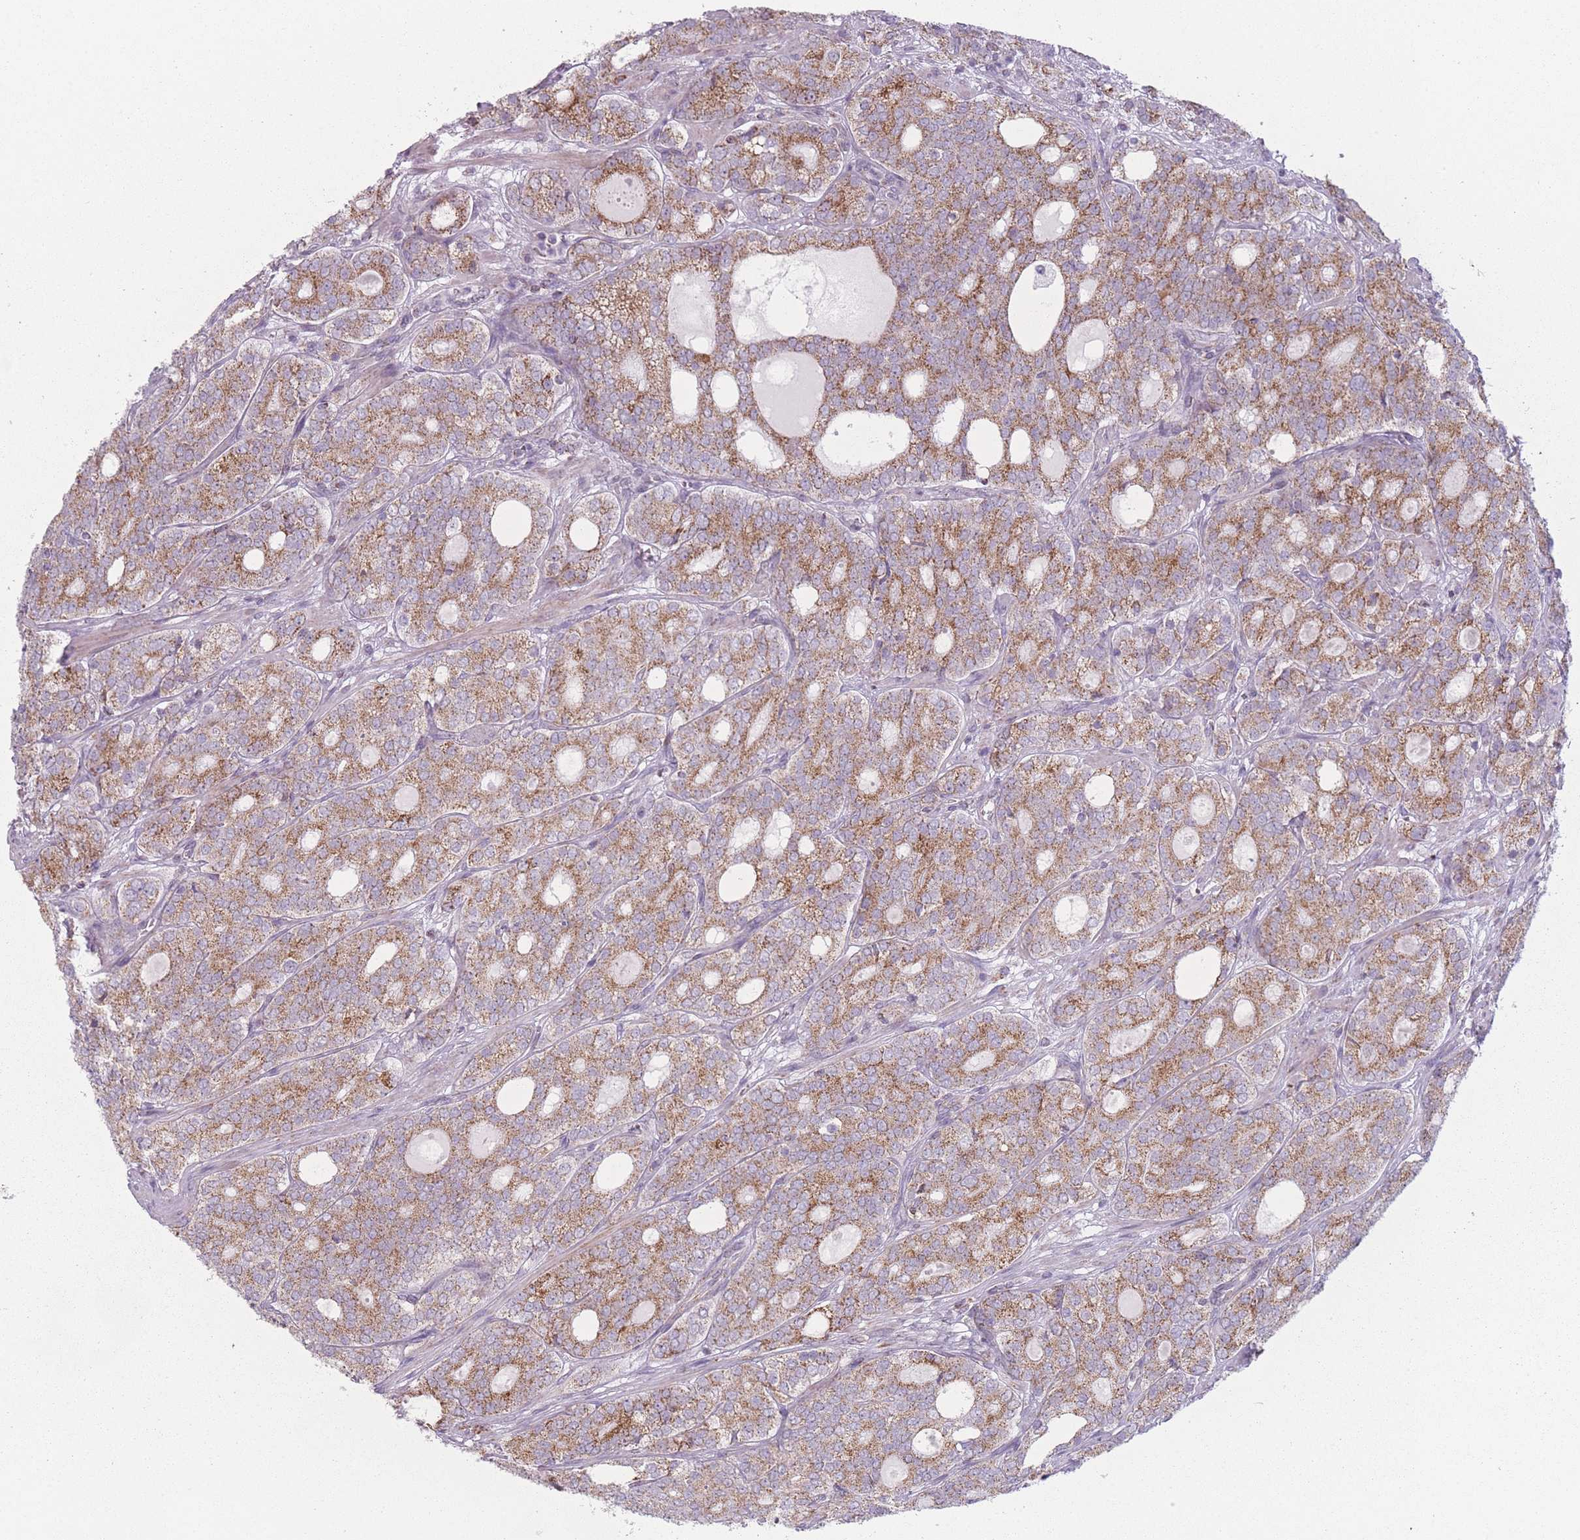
{"staining": {"intensity": "moderate", "quantity": ">75%", "location": "cytoplasmic/membranous"}, "tissue": "prostate cancer", "cell_type": "Tumor cells", "image_type": "cancer", "snomed": [{"axis": "morphology", "description": "Adenocarcinoma, High grade"}, {"axis": "topography", "description": "Prostate"}], "caption": "Approximately >75% of tumor cells in human prostate cancer demonstrate moderate cytoplasmic/membranous protein expression as visualized by brown immunohistochemical staining.", "gene": "DCHS1", "patient": {"sex": "male", "age": 64}}